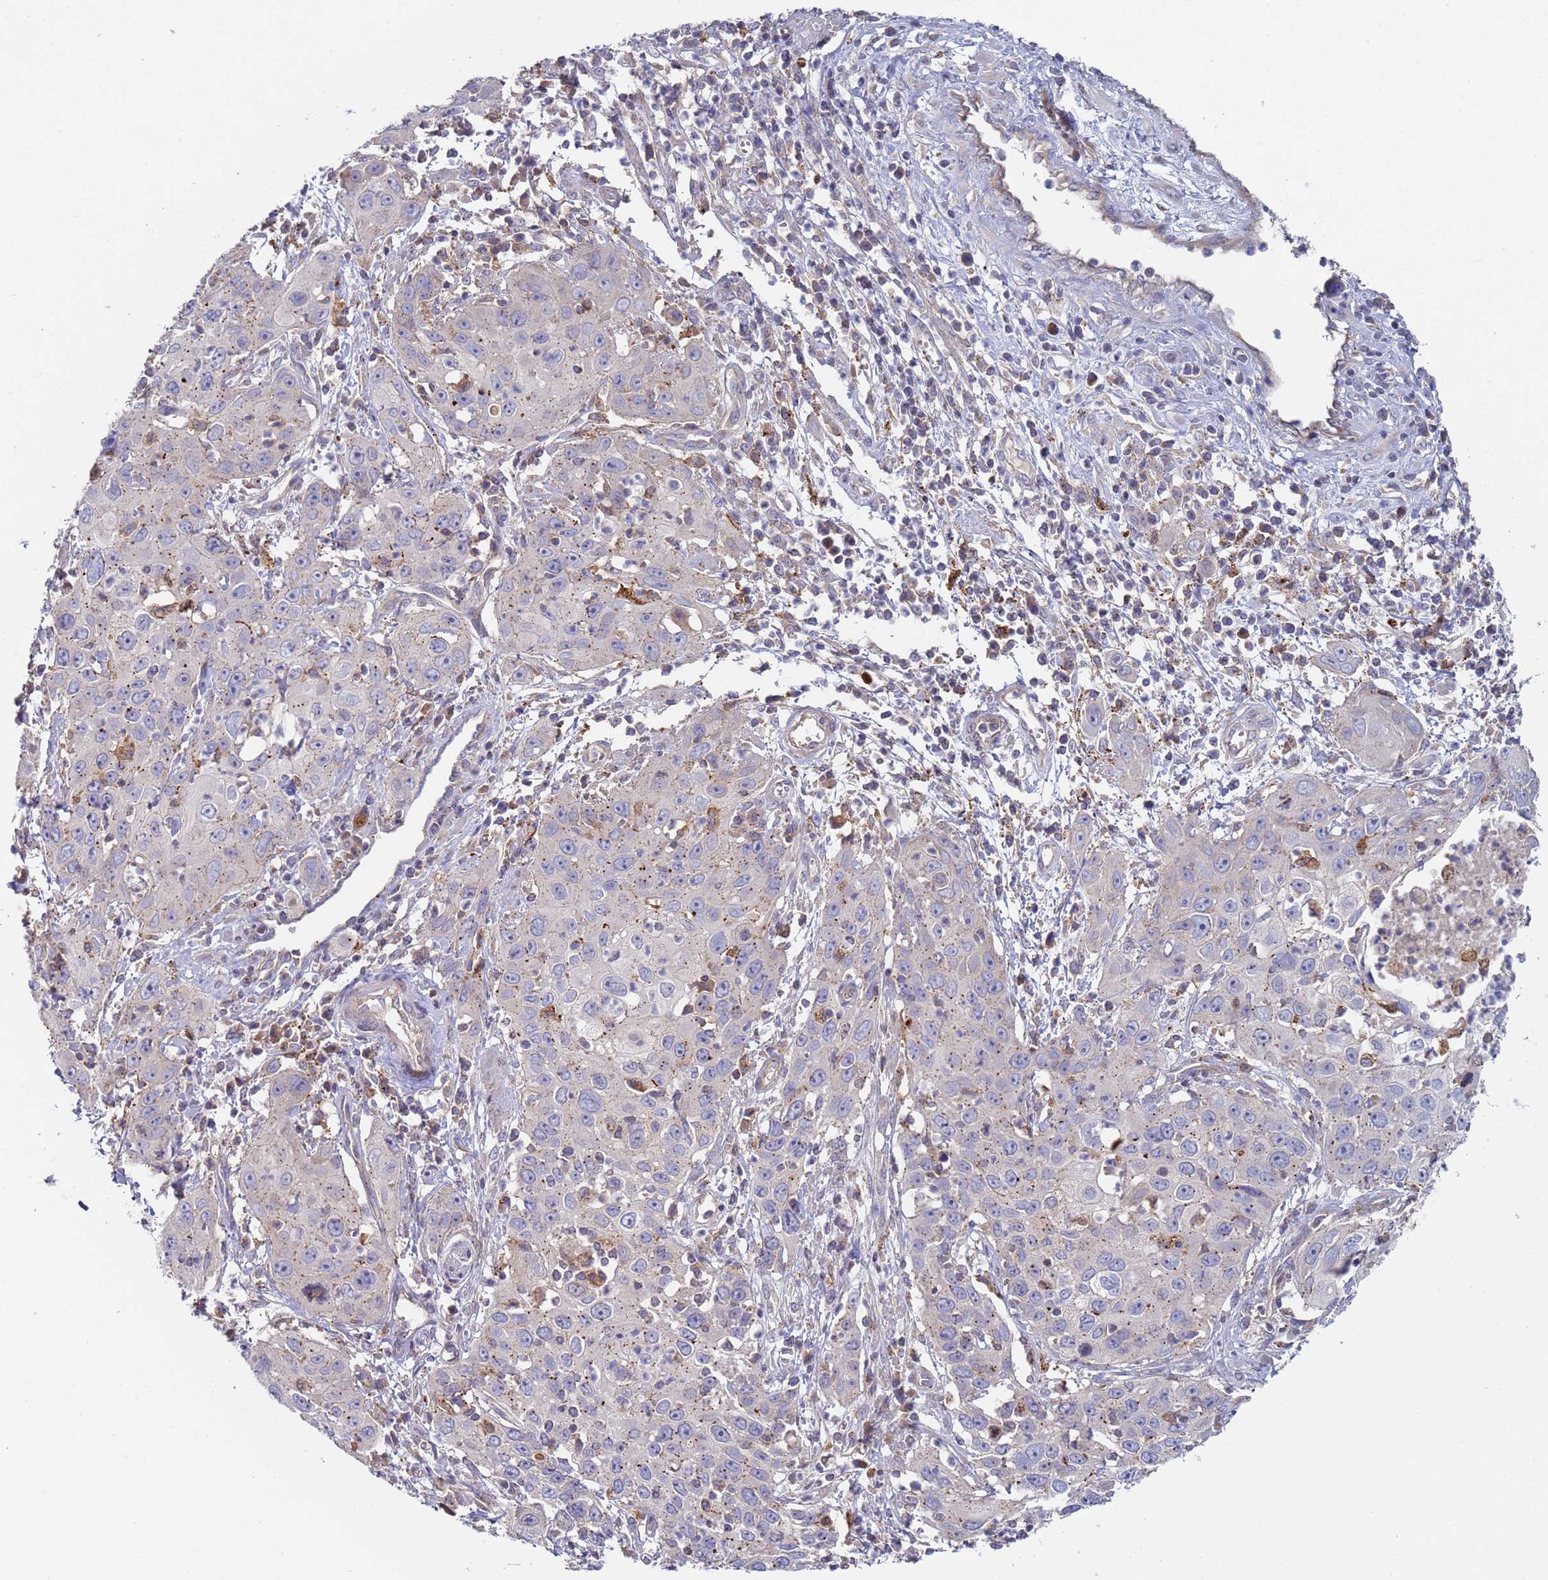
{"staining": {"intensity": "negative", "quantity": "none", "location": "none"}, "tissue": "cervical cancer", "cell_type": "Tumor cells", "image_type": "cancer", "snomed": [{"axis": "morphology", "description": "Squamous cell carcinoma, NOS"}, {"axis": "topography", "description": "Cervix"}], "caption": "High magnification brightfield microscopy of cervical squamous cell carcinoma stained with DAB (brown) and counterstained with hematoxylin (blue): tumor cells show no significant staining. Nuclei are stained in blue.", "gene": "MALRD1", "patient": {"sex": "female", "age": 36}}